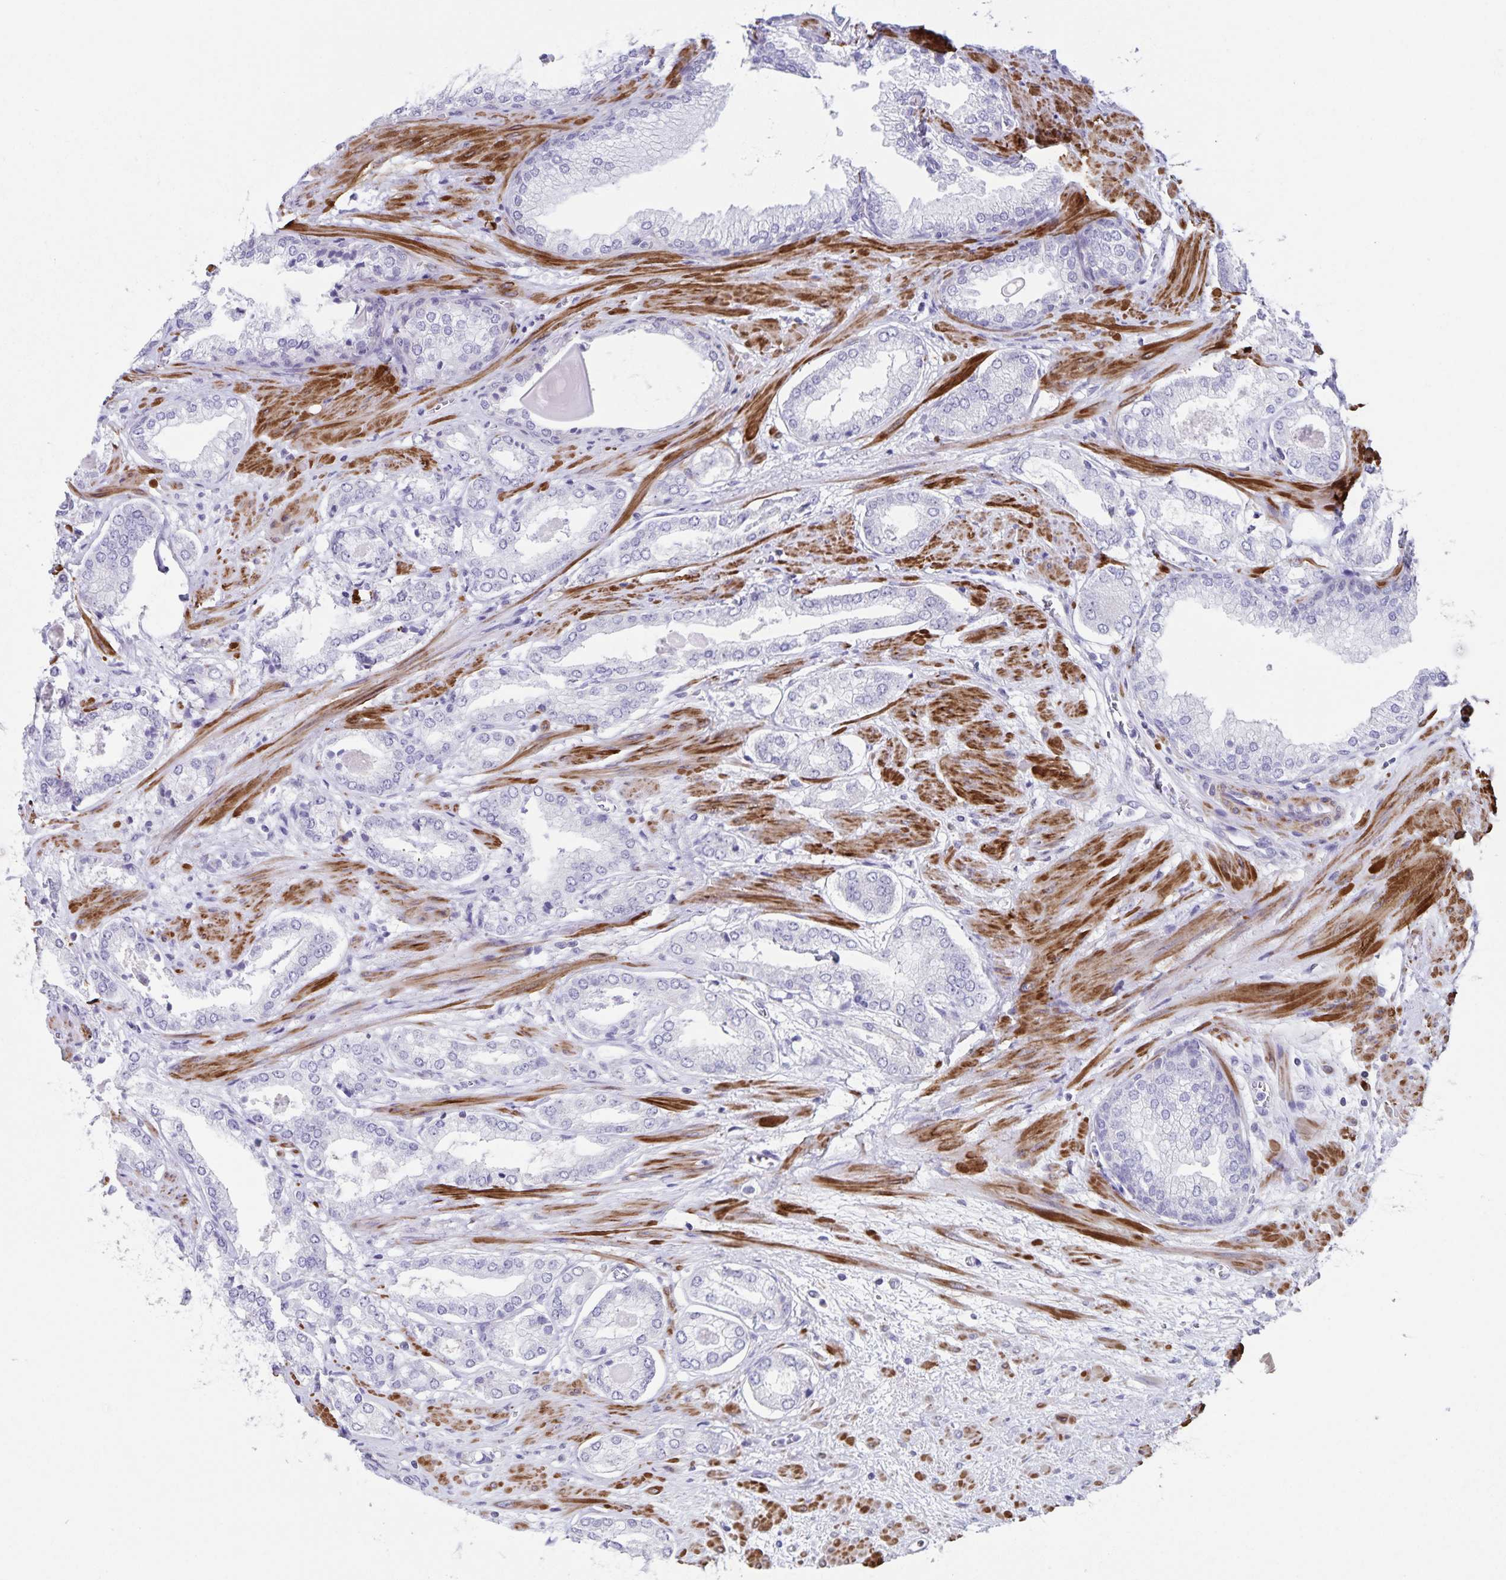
{"staining": {"intensity": "negative", "quantity": "none", "location": "none"}, "tissue": "prostate cancer", "cell_type": "Tumor cells", "image_type": "cancer", "snomed": [{"axis": "morphology", "description": "Adenocarcinoma, Low grade"}, {"axis": "topography", "description": "Prostate"}], "caption": "Immunohistochemistry photomicrograph of human prostate cancer (adenocarcinoma (low-grade)) stained for a protein (brown), which reveals no staining in tumor cells.", "gene": "SYNM", "patient": {"sex": "male", "age": 64}}